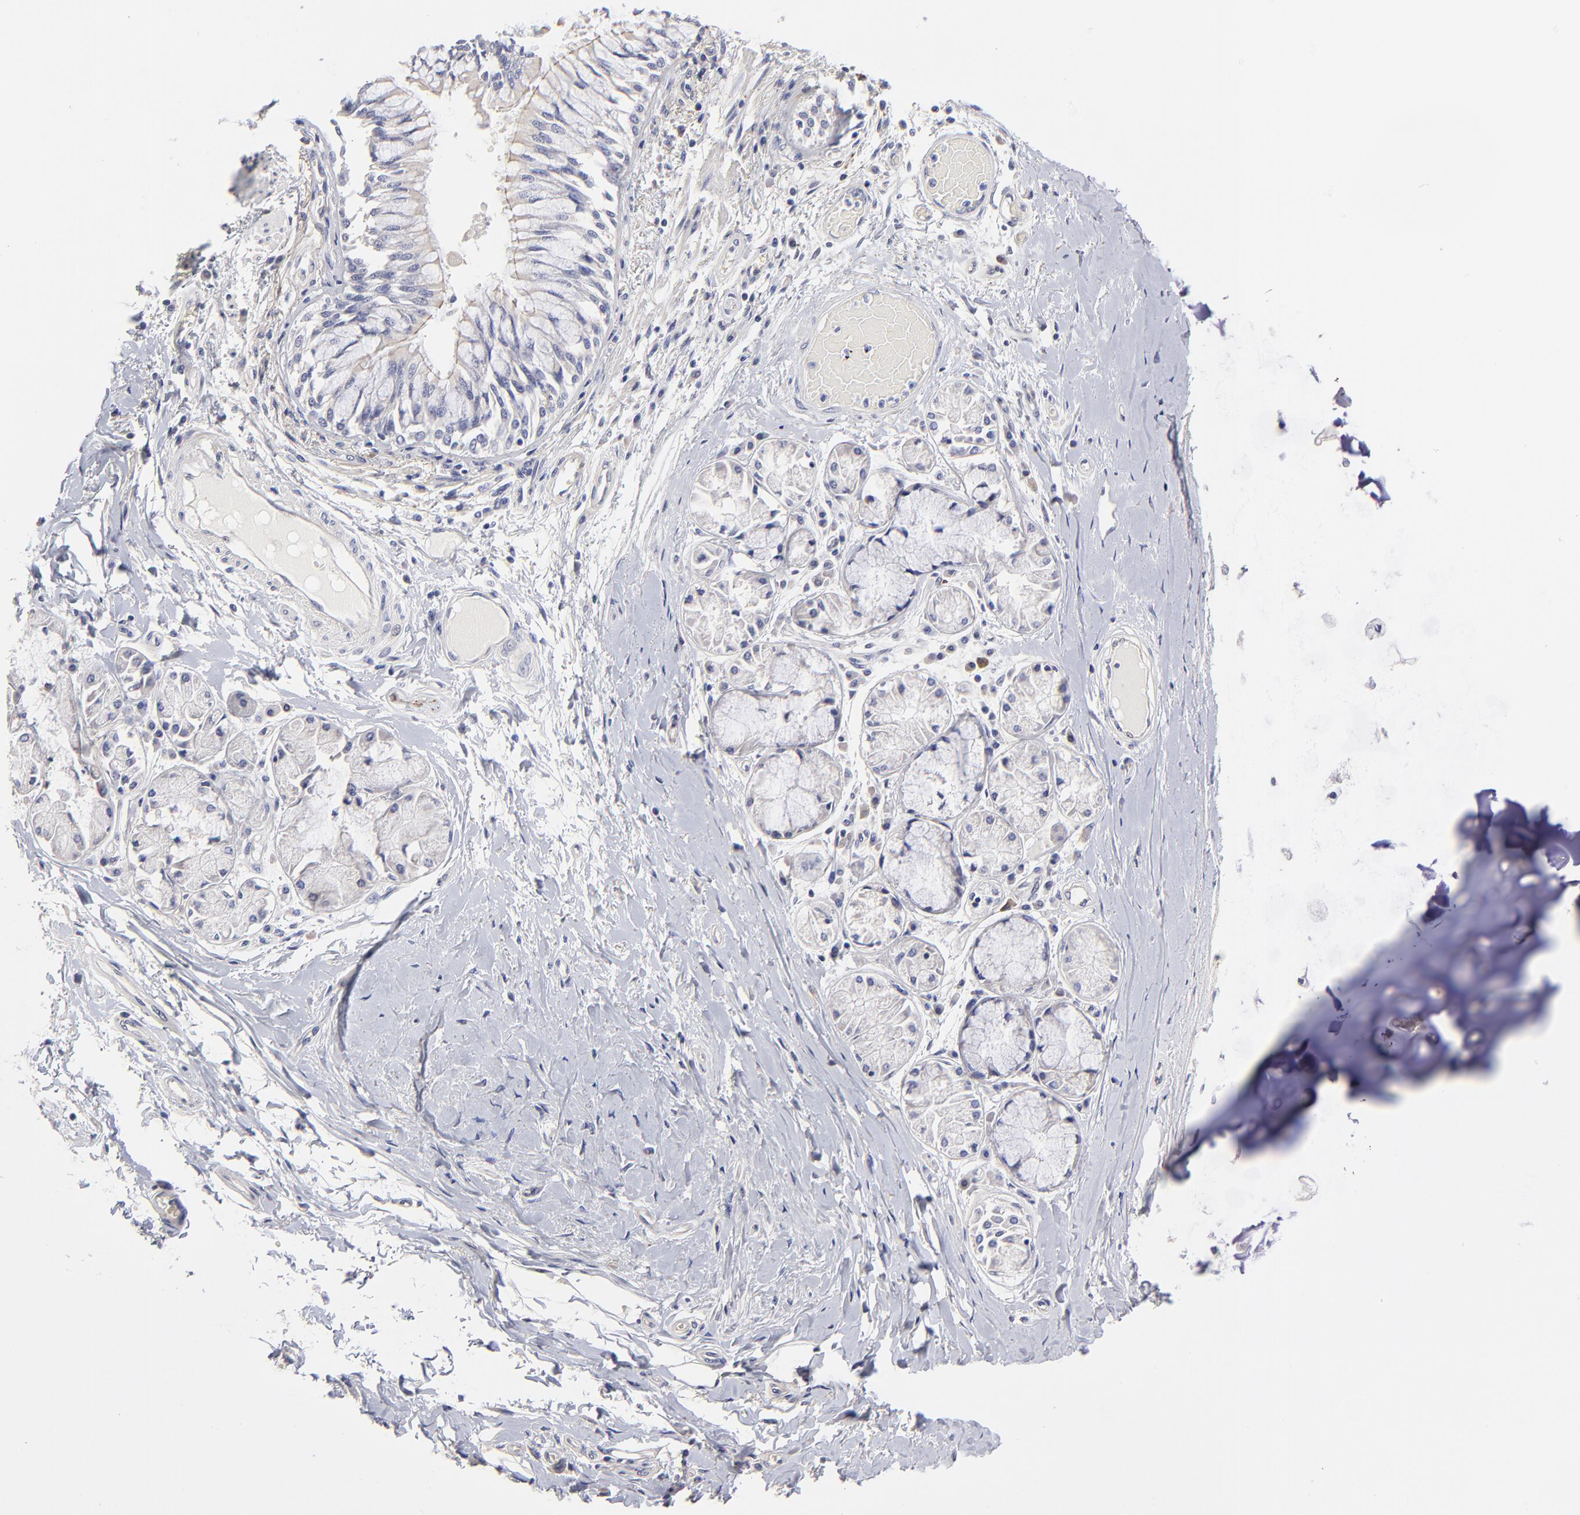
{"staining": {"intensity": "negative", "quantity": "none", "location": "none"}, "tissue": "bronchus", "cell_type": "Respiratory epithelial cells", "image_type": "normal", "snomed": [{"axis": "morphology", "description": "Normal tissue, NOS"}, {"axis": "topography", "description": "Cartilage tissue"}, {"axis": "topography", "description": "Bronchus"}, {"axis": "topography", "description": "Lung"}, {"axis": "topography", "description": "Peripheral nerve tissue"}], "caption": "Immunohistochemistry micrograph of benign human bronchus stained for a protein (brown), which displays no staining in respiratory epithelial cells.", "gene": "BTG2", "patient": {"sex": "female", "age": 49}}